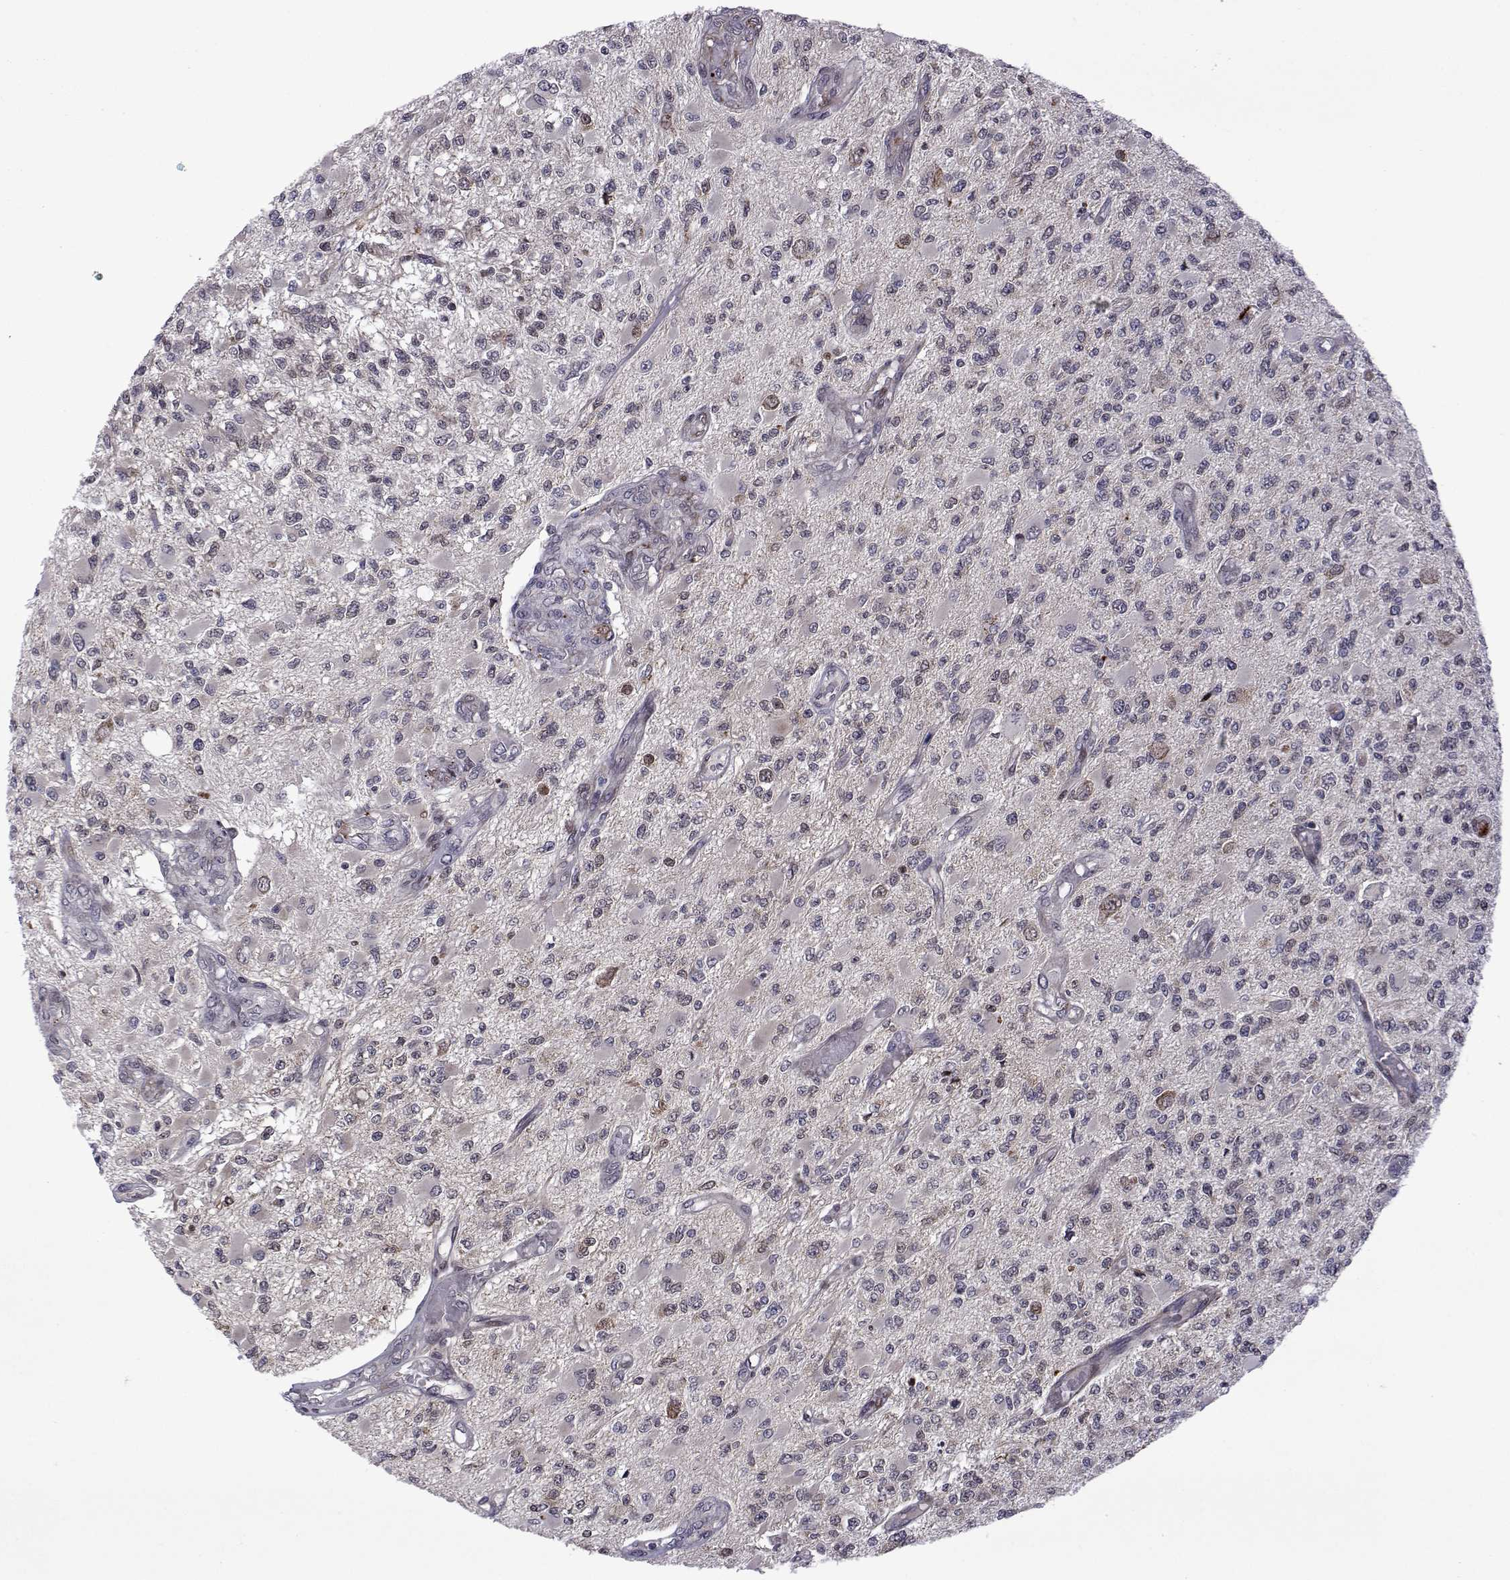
{"staining": {"intensity": "weak", "quantity": "<25%", "location": "nuclear"}, "tissue": "glioma", "cell_type": "Tumor cells", "image_type": "cancer", "snomed": [{"axis": "morphology", "description": "Glioma, malignant, High grade"}, {"axis": "topography", "description": "Brain"}], "caption": "Tumor cells show no significant protein staining in glioma.", "gene": "EFCAB3", "patient": {"sex": "female", "age": 63}}